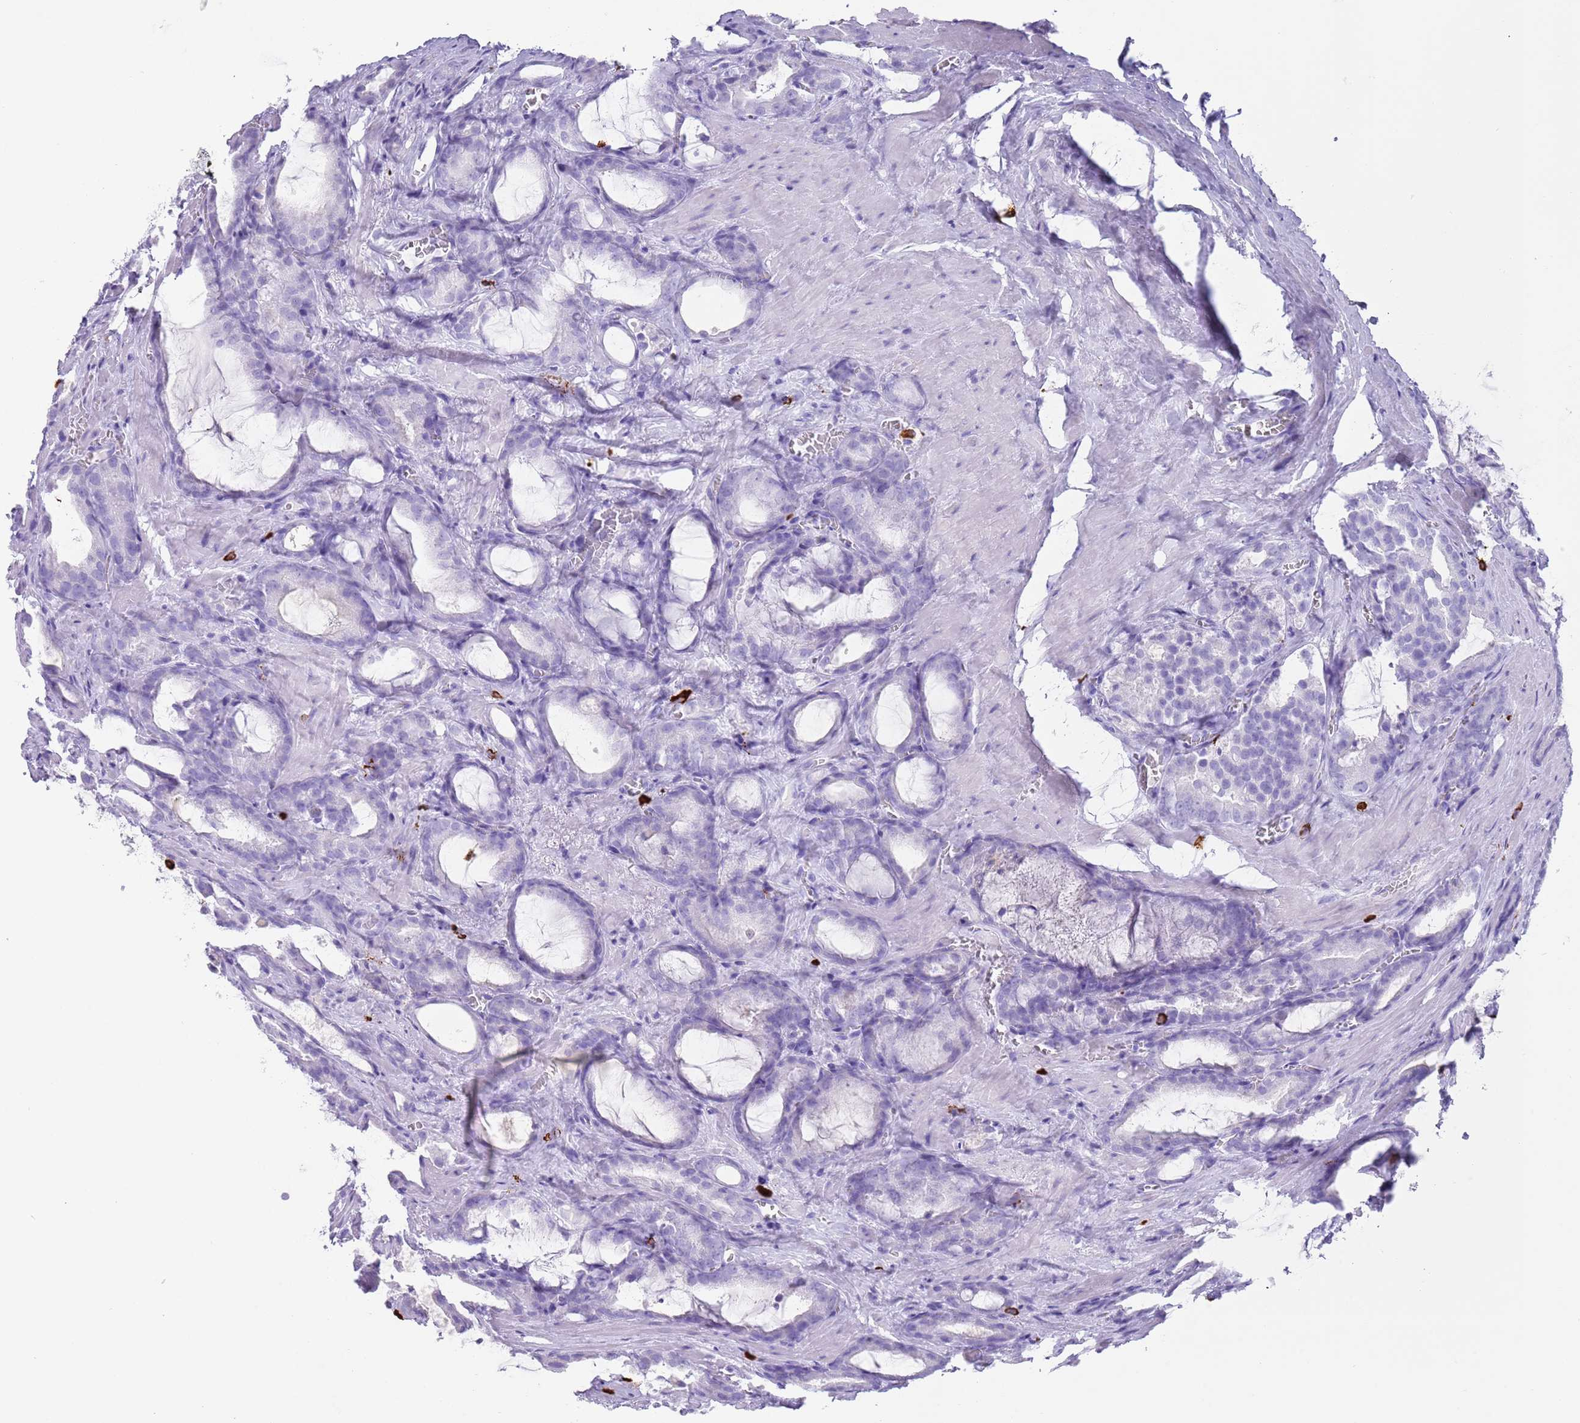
{"staining": {"intensity": "negative", "quantity": "none", "location": "none"}, "tissue": "prostate cancer", "cell_type": "Tumor cells", "image_type": "cancer", "snomed": [{"axis": "morphology", "description": "Adenocarcinoma, High grade"}, {"axis": "topography", "description": "Prostate"}], "caption": "Human prostate cancer (adenocarcinoma (high-grade)) stained for a protein using IHC exhibits no staining in tumor cells.", "gene": "MYADML2", "patient": {"sex": "male", "age": 72}}